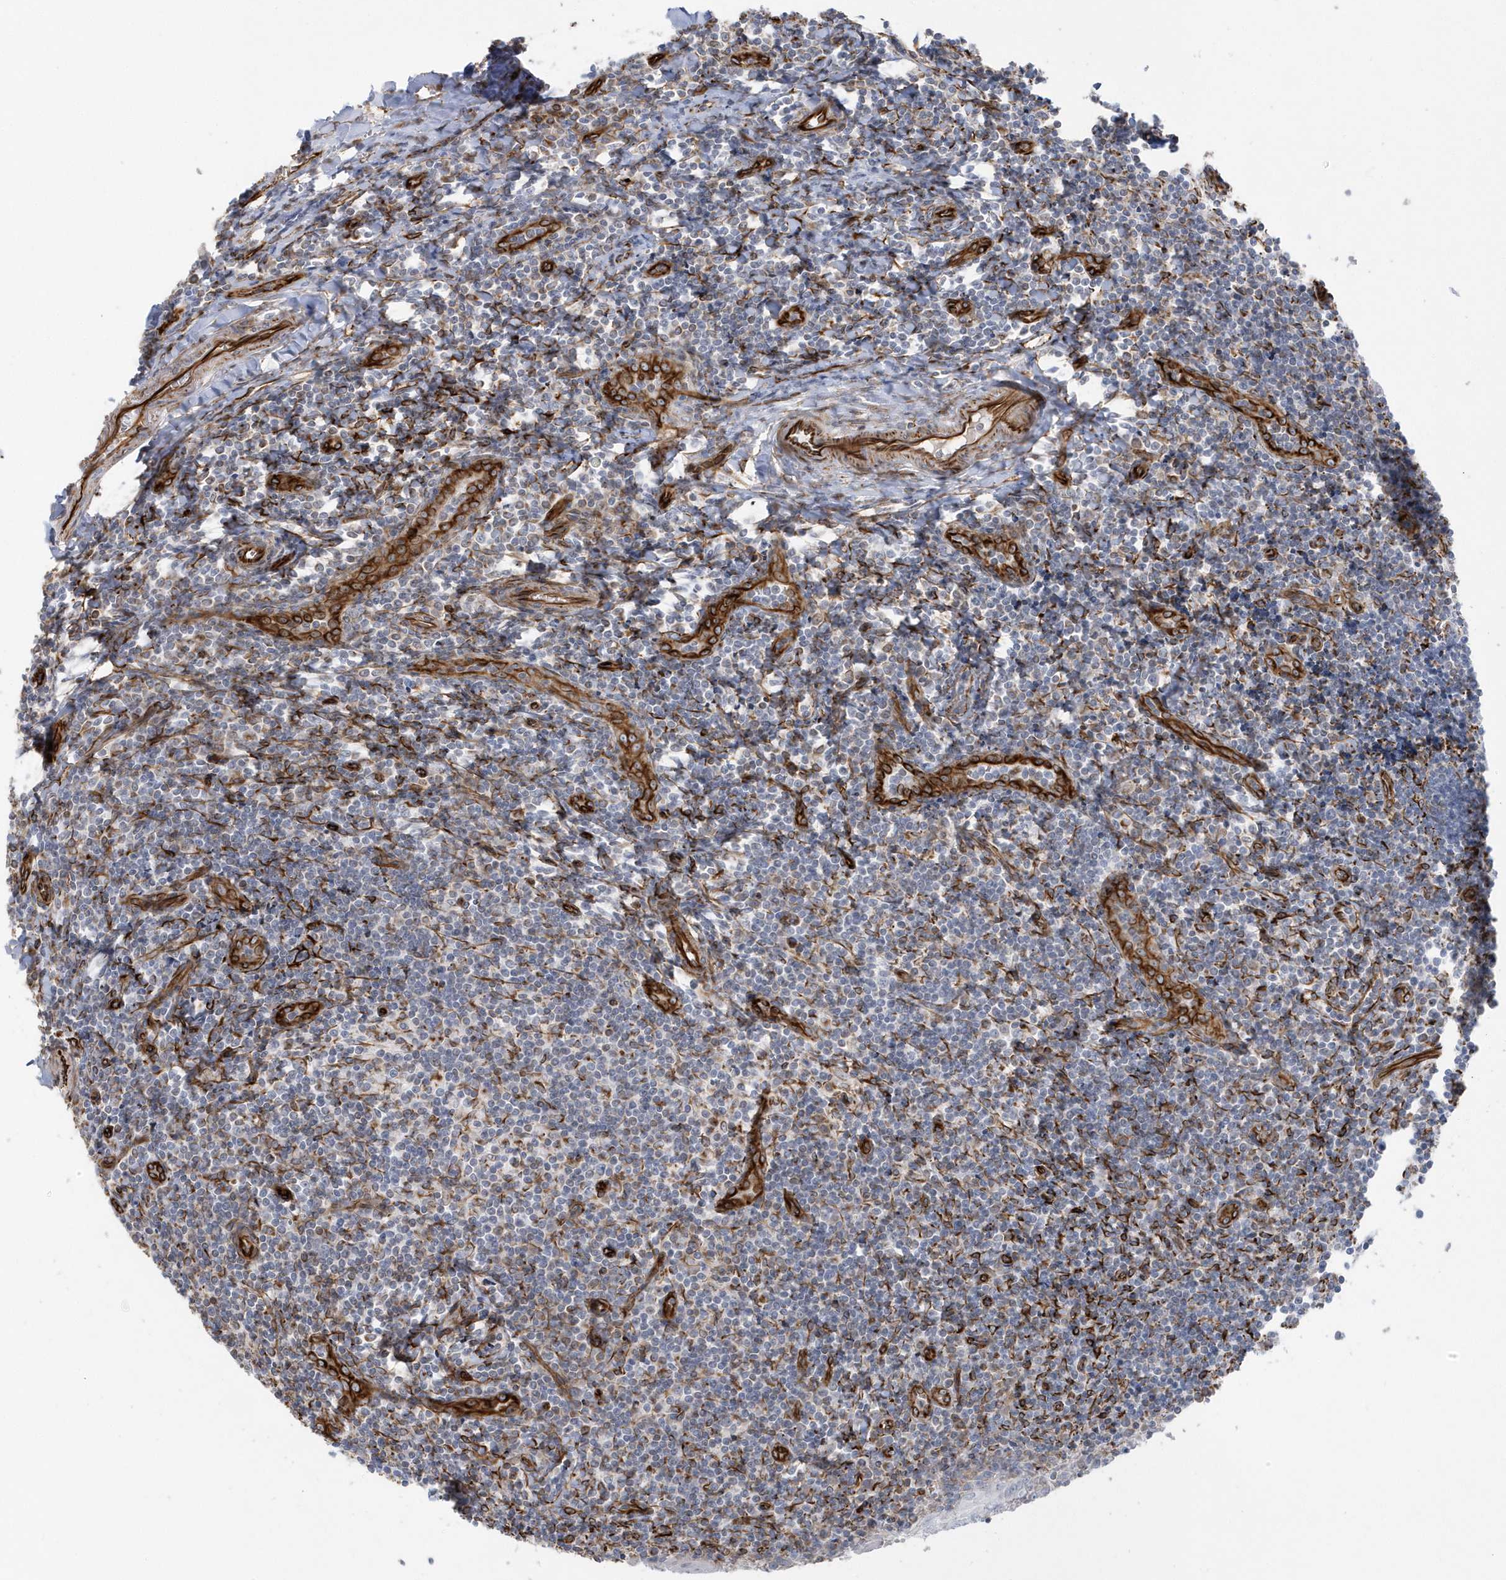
{"staining": {"intensity": "negative", "quantity": "none", "location": "none"}, "tissue": "tonsil", "cell_type": "Germinal center cells", "image_type": "normal", "snomed": [{"axis": "morphology", "description": "Normal tissue, NOS"}, {"axis": "topography", "description": "Tonsil"}], "caption": "High power microscopy micrograph of an IHC image of unremarkable tonsil, revealing no significant staining in germinal center cells. (Stains: DAB (3,3'-diaminobenzidine) immunohistochemistry (IHC) with hematoxylin counter stain, Microscopy: brightfield microscopy at high magnification).", "gene": "RAB17", "patient": {"sex": "male", "age": 27}}